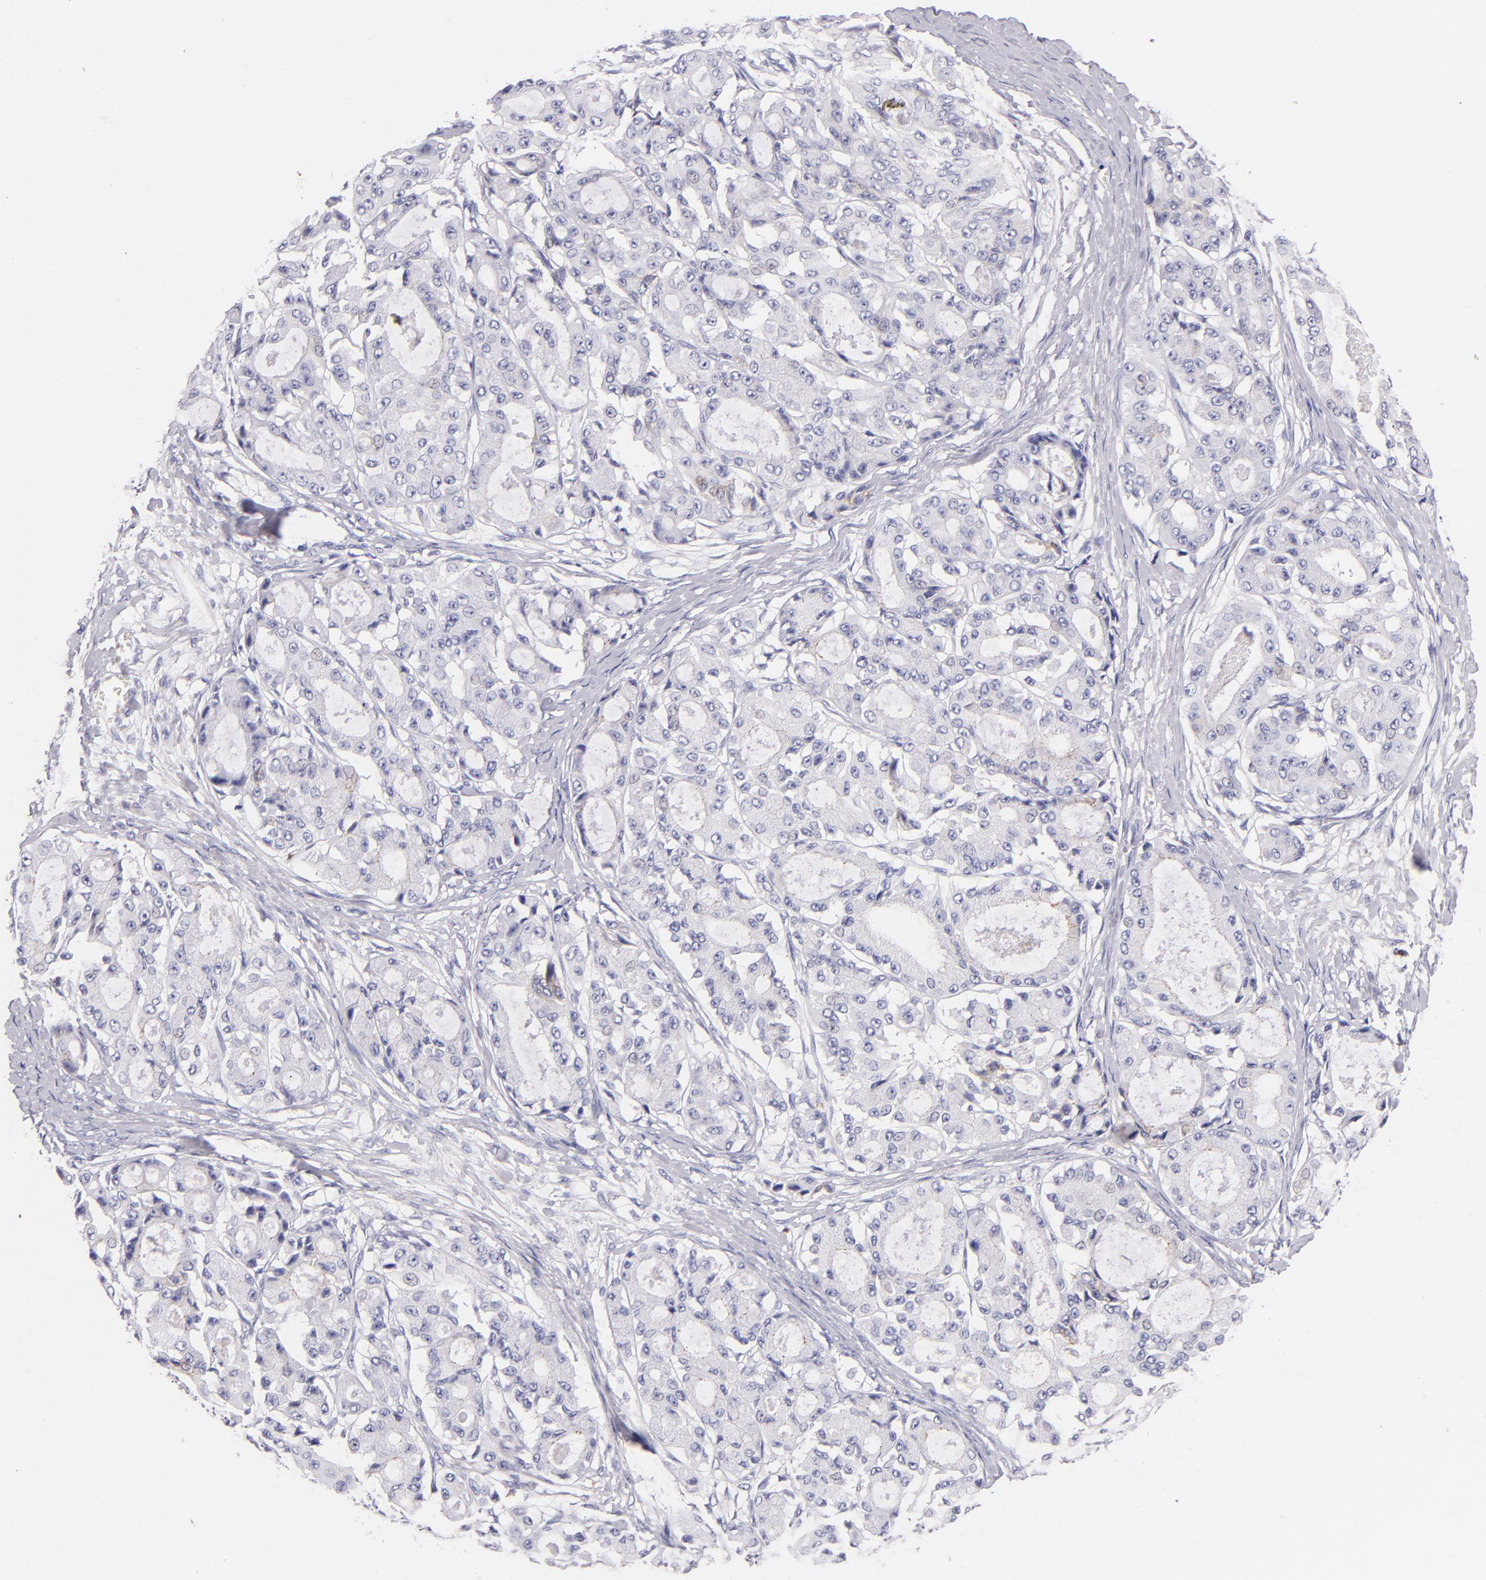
{"staining": {"intensity": "negative", "quantity": "none", "location": "none"}, "tissue": "ovarian cancer", "cell_type": "Tumor cells", "image_type": "cancer", "snomed": [{"axis": "morphology", "description": "Carcinoma, endometroid"}, {"axis": "topography", "description": "Ovary"}], "caption": "Tumor cells are negative for brown protein staining in ovarian cancer (endometroid carcinoma).", "gene": "CDH3", "patient": {"sex": "female", "age": 61}}